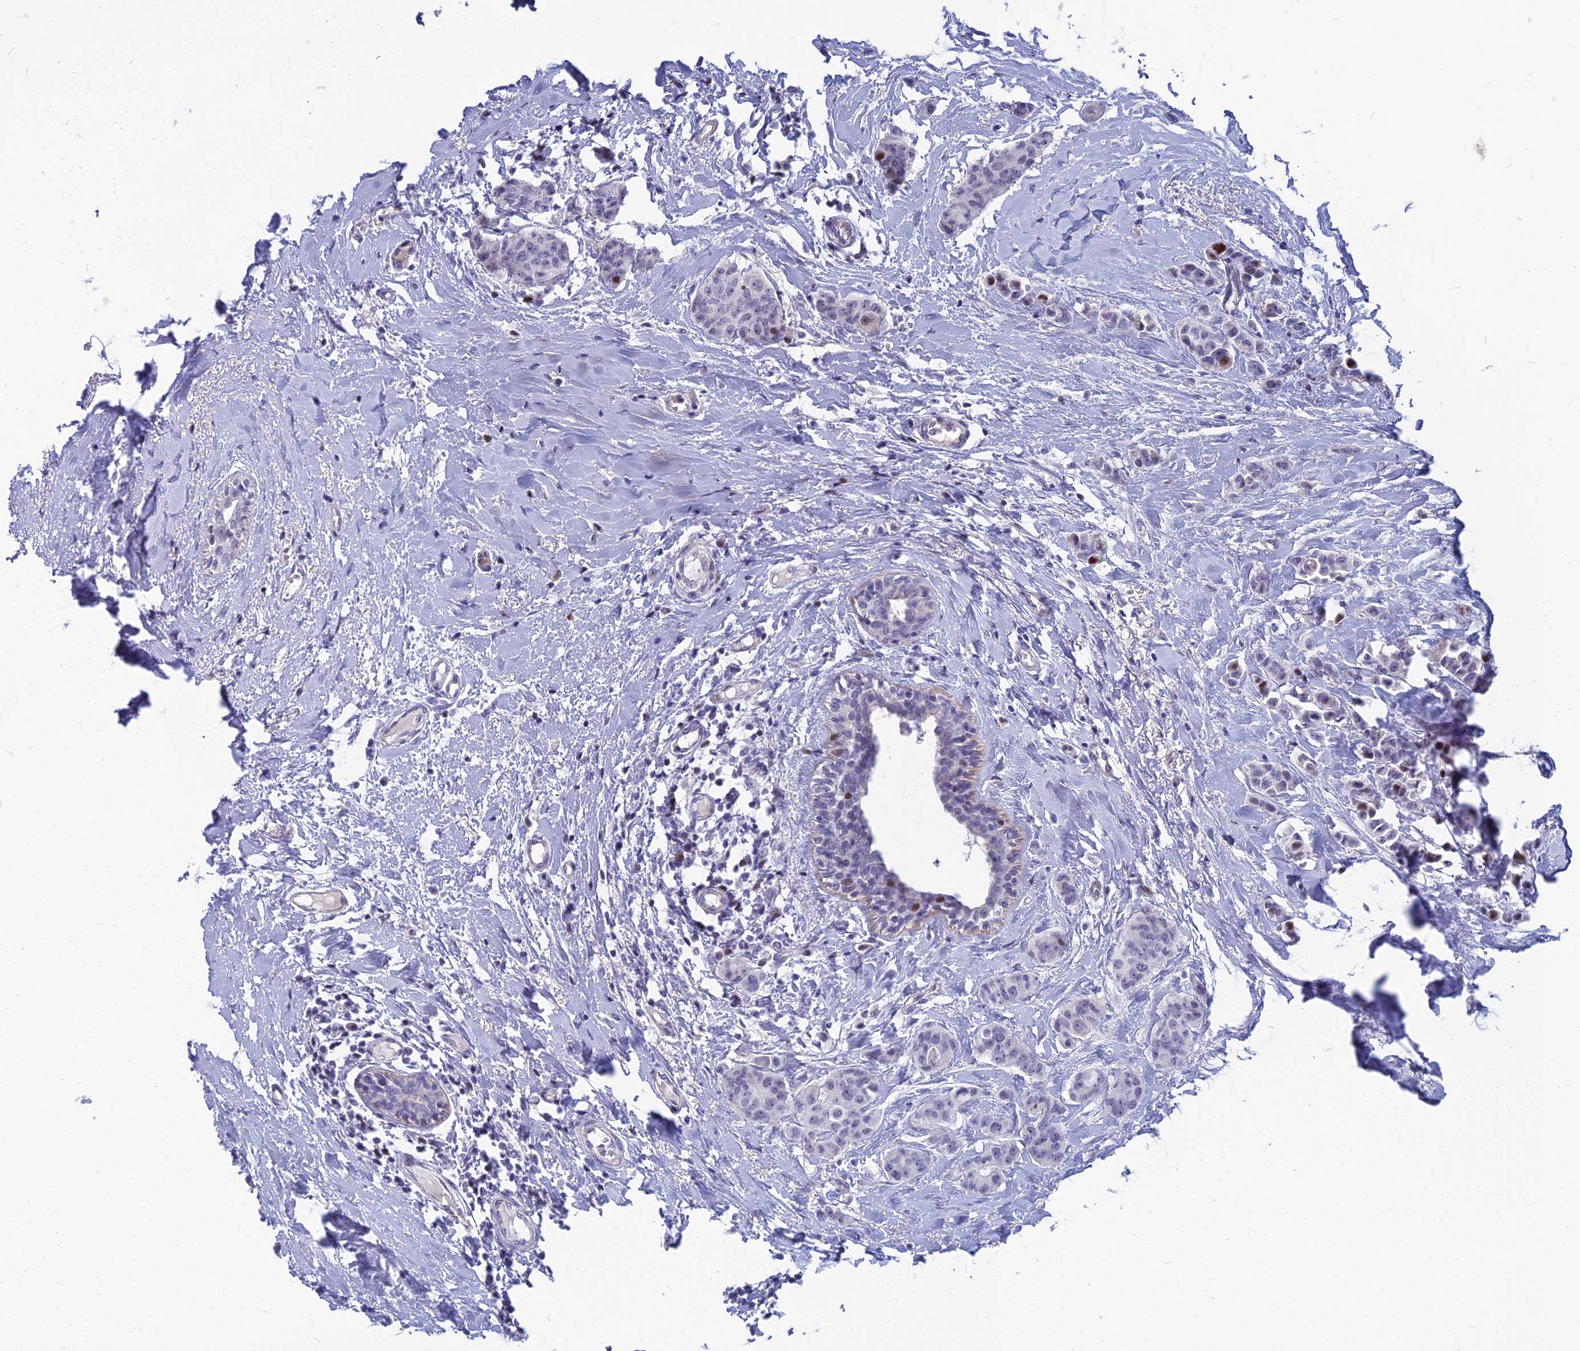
{"staining": {"intensity": "moderate", "quantity": "<25%", "location": "nuclear"}, "tissue": "breast cancer", "cell_type": "Tumor cells", "image_type": "cancer", "snomed": [{"axis": "morphology", "description": "Duct carcinoma"}, {"axis": "topography", "description": "Breast"}], "caption": "This is a photomicrograph of immunohistochemistry staining of breast cancer (invasive ductal carcinoma), which shows moderate positivity in the nuclear of tumor cells.", "gene": "MYBPC2", "patient": {"sex": "female", "age": 40}}